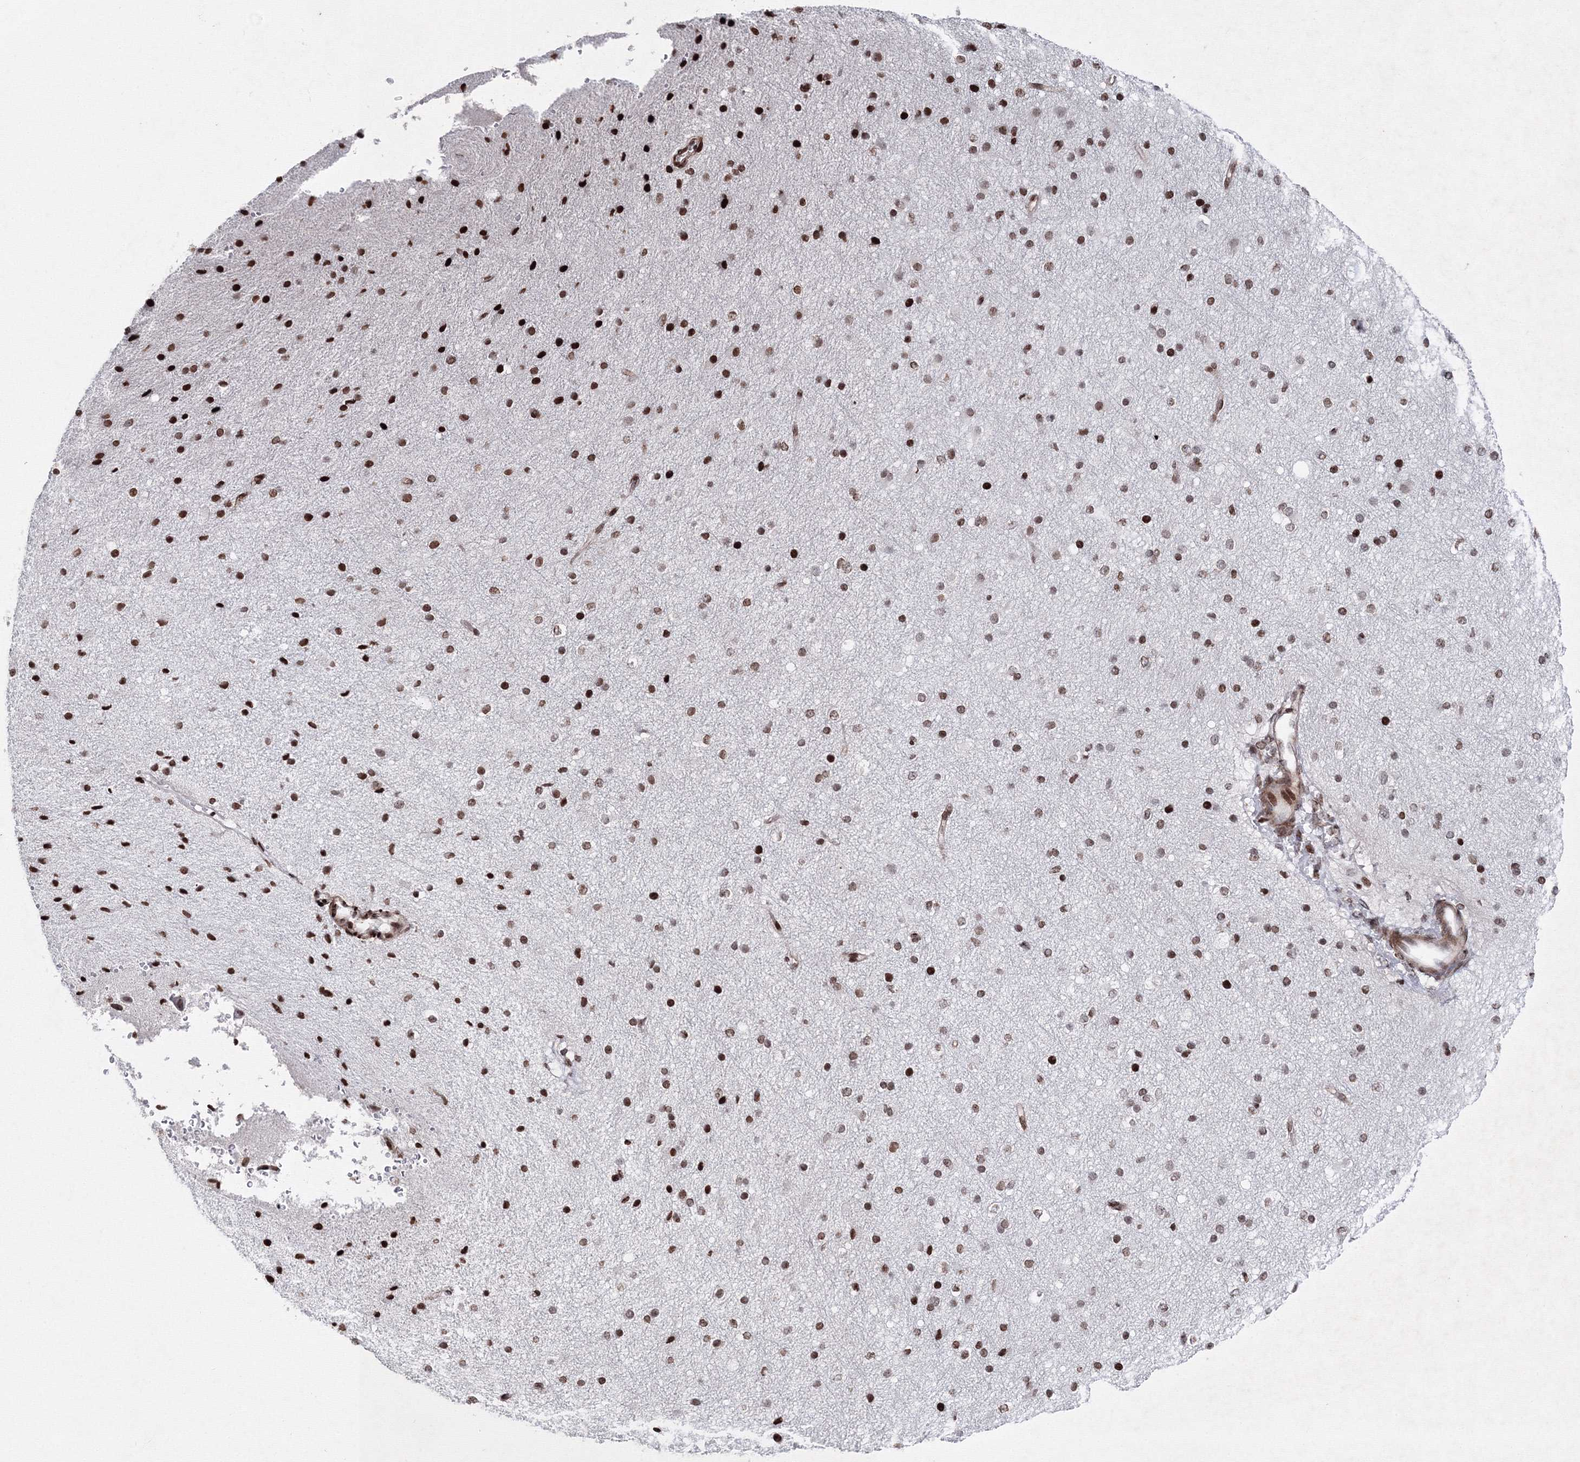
{"staining": {"intensity": "moderate", "quantity": ">75%", "location": "nuclear"}, "tissue": "cerebral cortex", "cell_type": "Endothelial cells", "image_type": "normal", "snomed": [{"axis": "morphology", "description": "Normal tissue, NOS"}, {"axis": "morphology", "description": "Developmental malformation"}, {"axis": "topography", "description": "Cerebral cortex"}], "caption": "Brown immunohistochemical staining in normal human cerebral cortex demonstrates moderate nuclear staining in about >75% of endothelial cells. The staining was performed using DAB (3,3'-diaminobenzidine) to visualize the protein expression in brown, while the nuclei were stained in blue with hematoxylin (Magnification: 20x).", "gene": "SMIM29", "patient": {"sex": "female", "age": 30}}